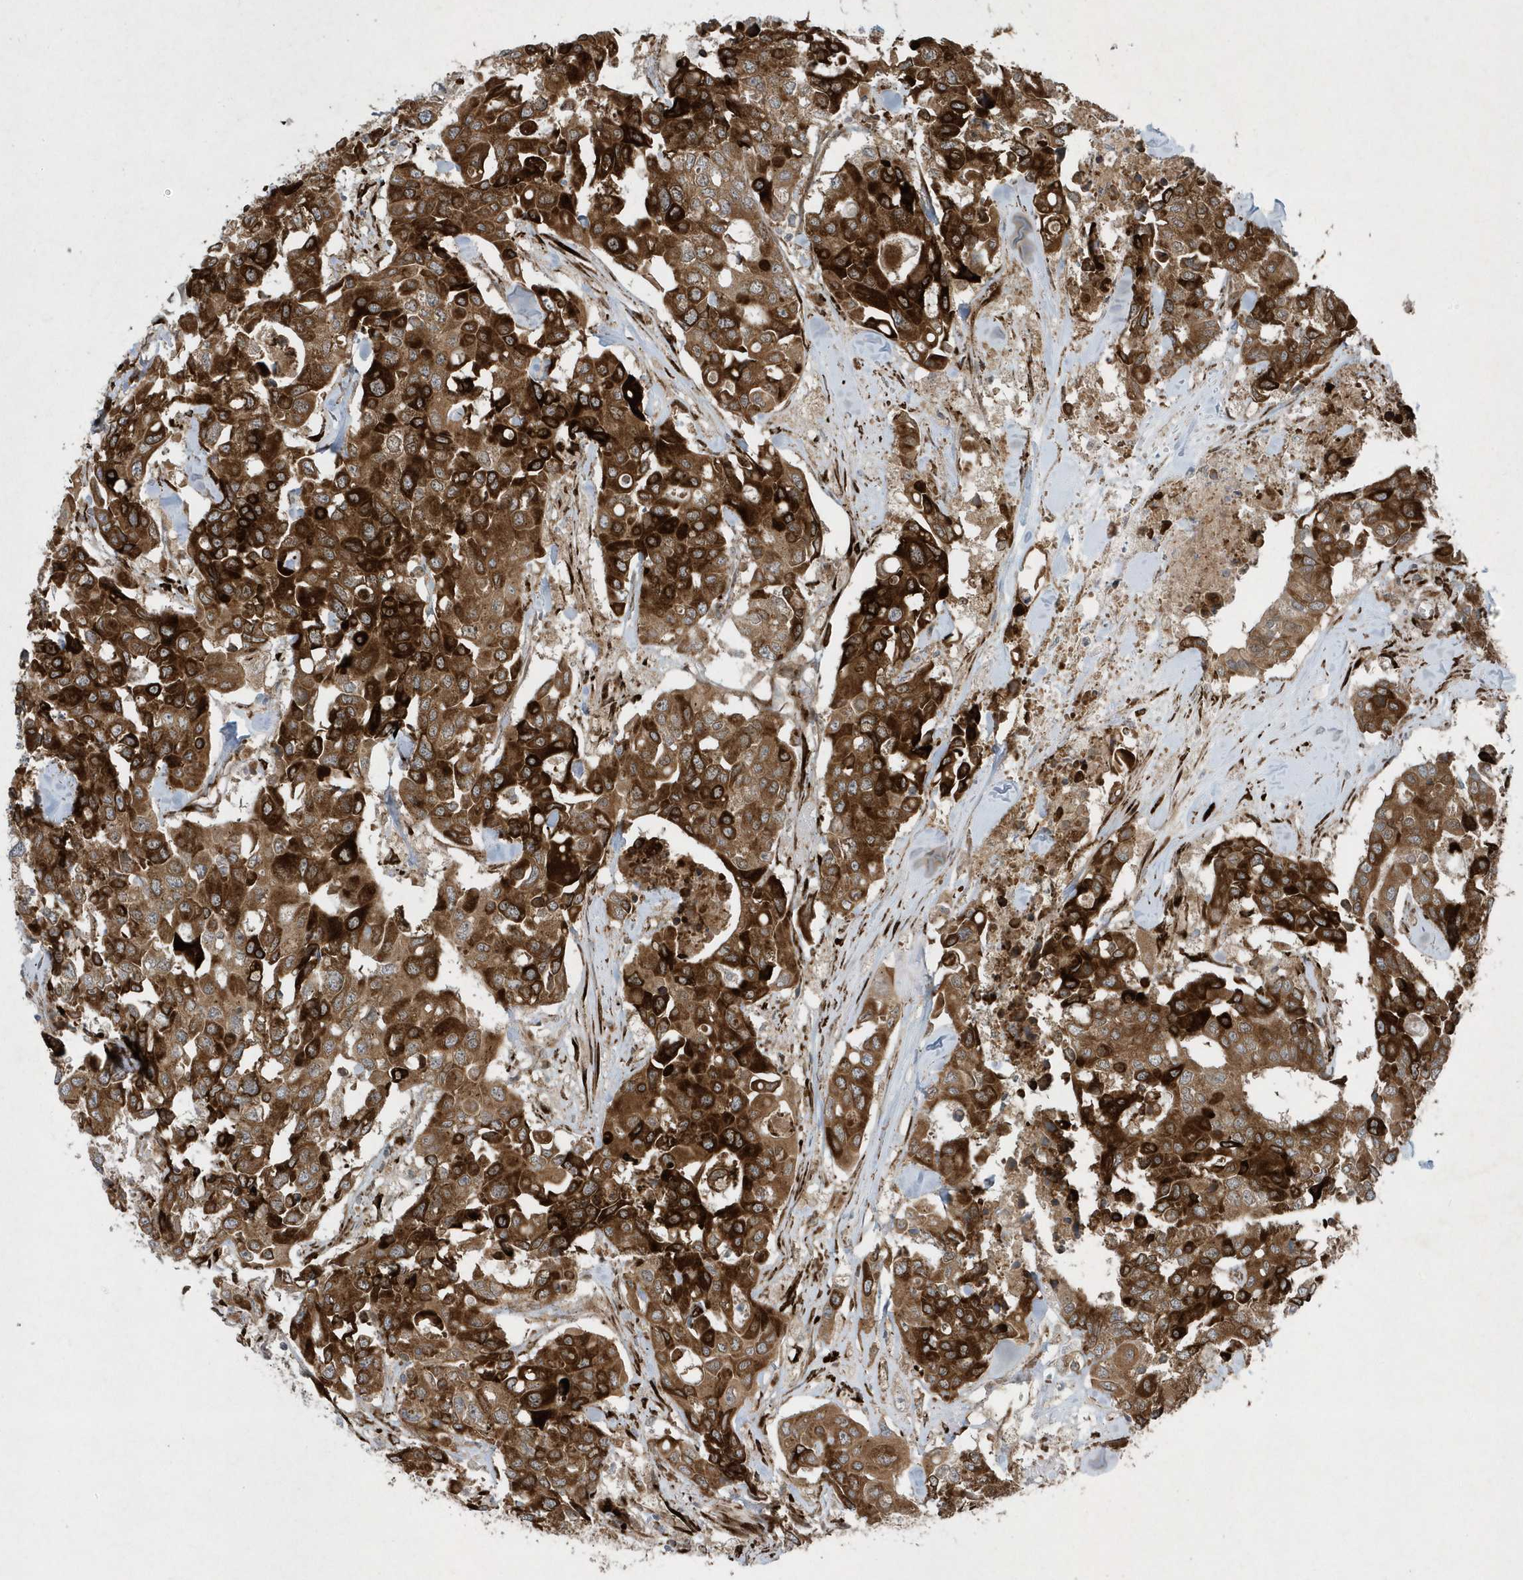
{"staining": {"intensity": "strong", "quantity": ">75%", "location": "cytoplasmic/membranous"}, "tissue": "colorectal cancer", "cell_type": "Tumor cells", "image_type": "cancer", "snomed": [{"axis": "morphology", "description": "Adenocarcinoma, NOS"}, {"axis": "topography", "description": "Colon"}], "caption": "A high amount of strong cytoplasmic/membranous staining is present in about >75% of tumor cells in colorectal cancer (adenocarcinoma) tissue.", "gene": "FAM98A", "patient": {"sex": "male", "age": 77}}